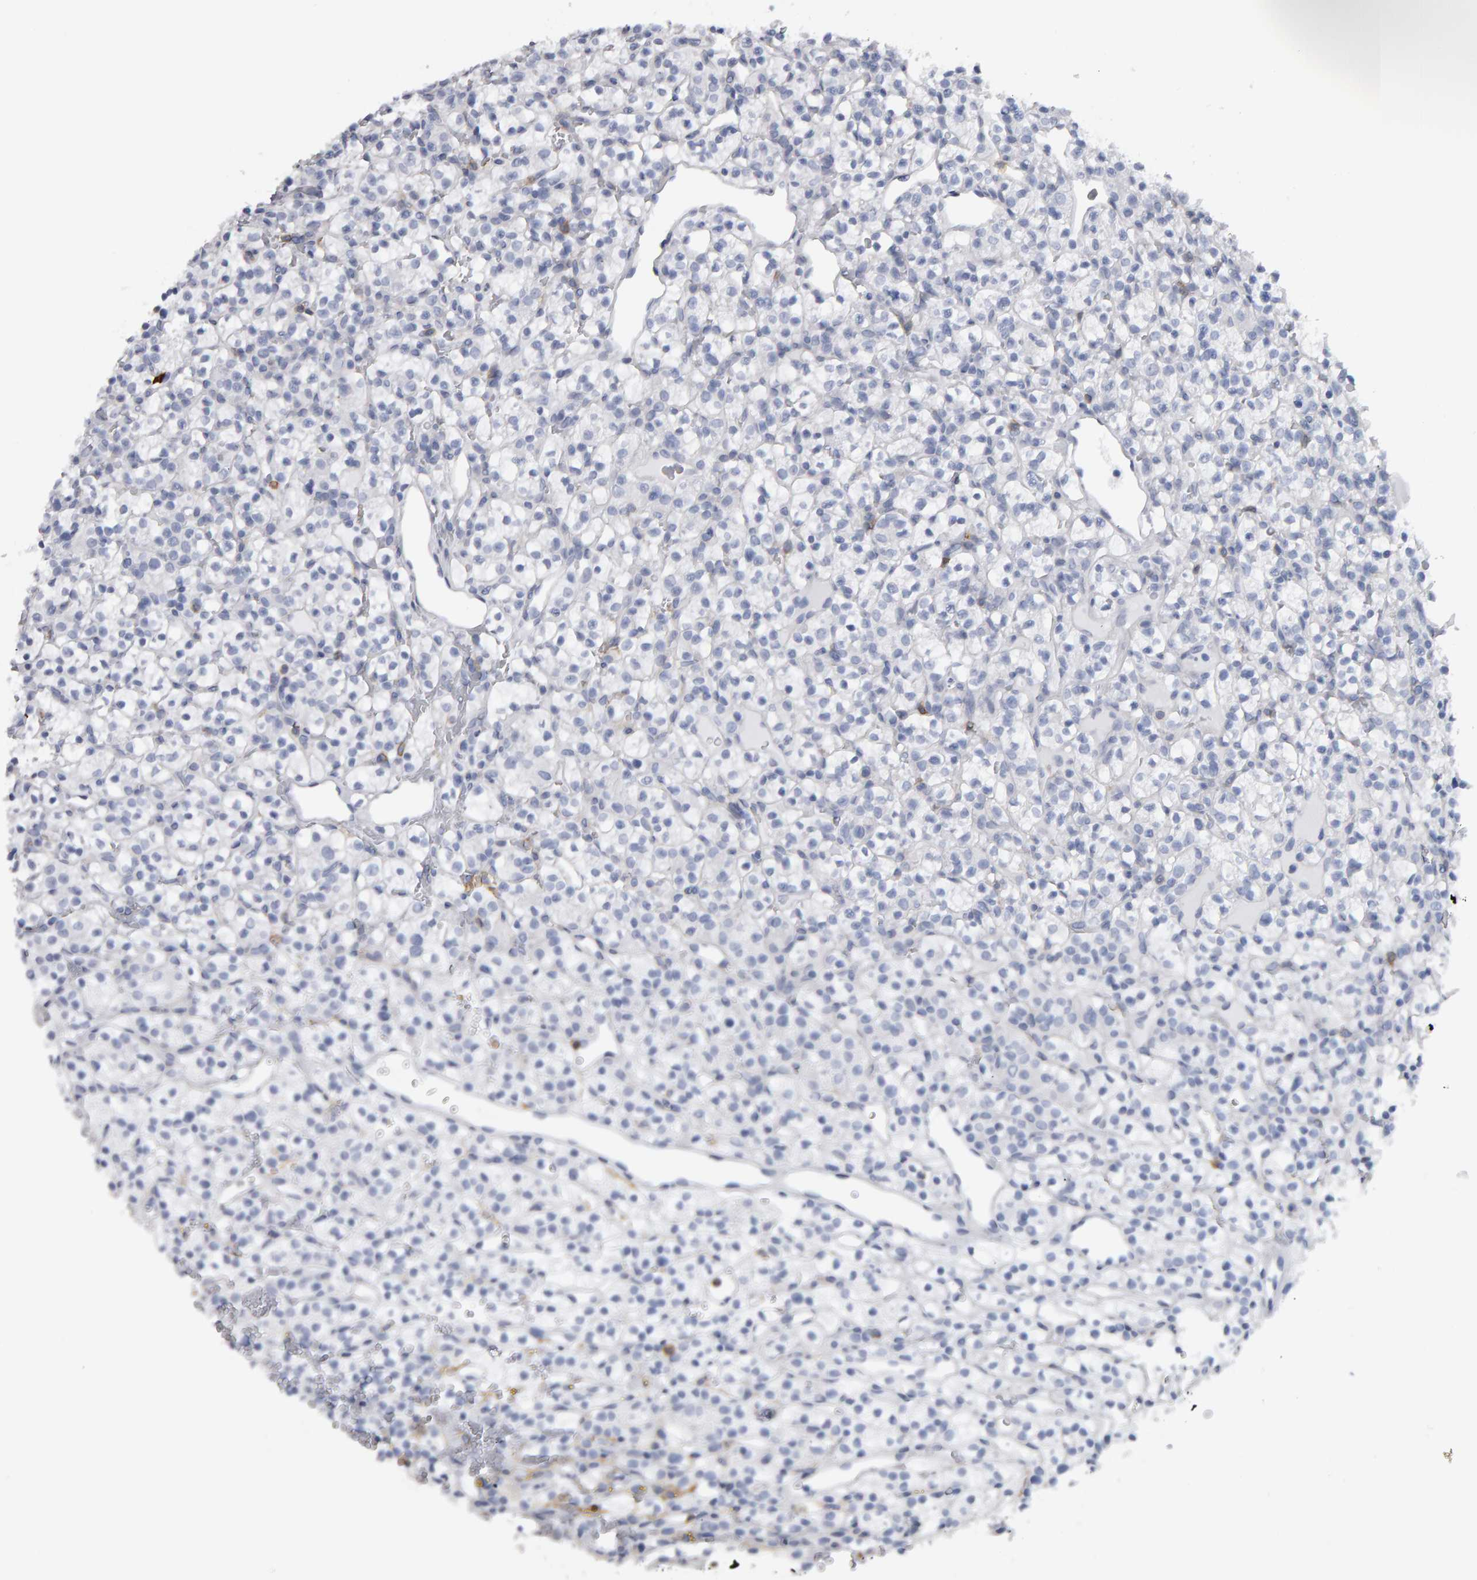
{"staining": {"intensity": "negative", "quantity": "none", "location": "none"}, "tissue": "renal cancer", "cell_type": "Tumor cells", "image_type": "cancer", "snomed": [{"axis": "morphology", "description": "Adenocarcinoma, NOS"}, {"axis": "topography", "description": "Kidney"}], "caption": "Micrograph shows no significant protein expression in tumor cells of renal cancer (adenocarcinoma).", "gene": "CD38", "patient": {"sex": "female", "age": 57}}